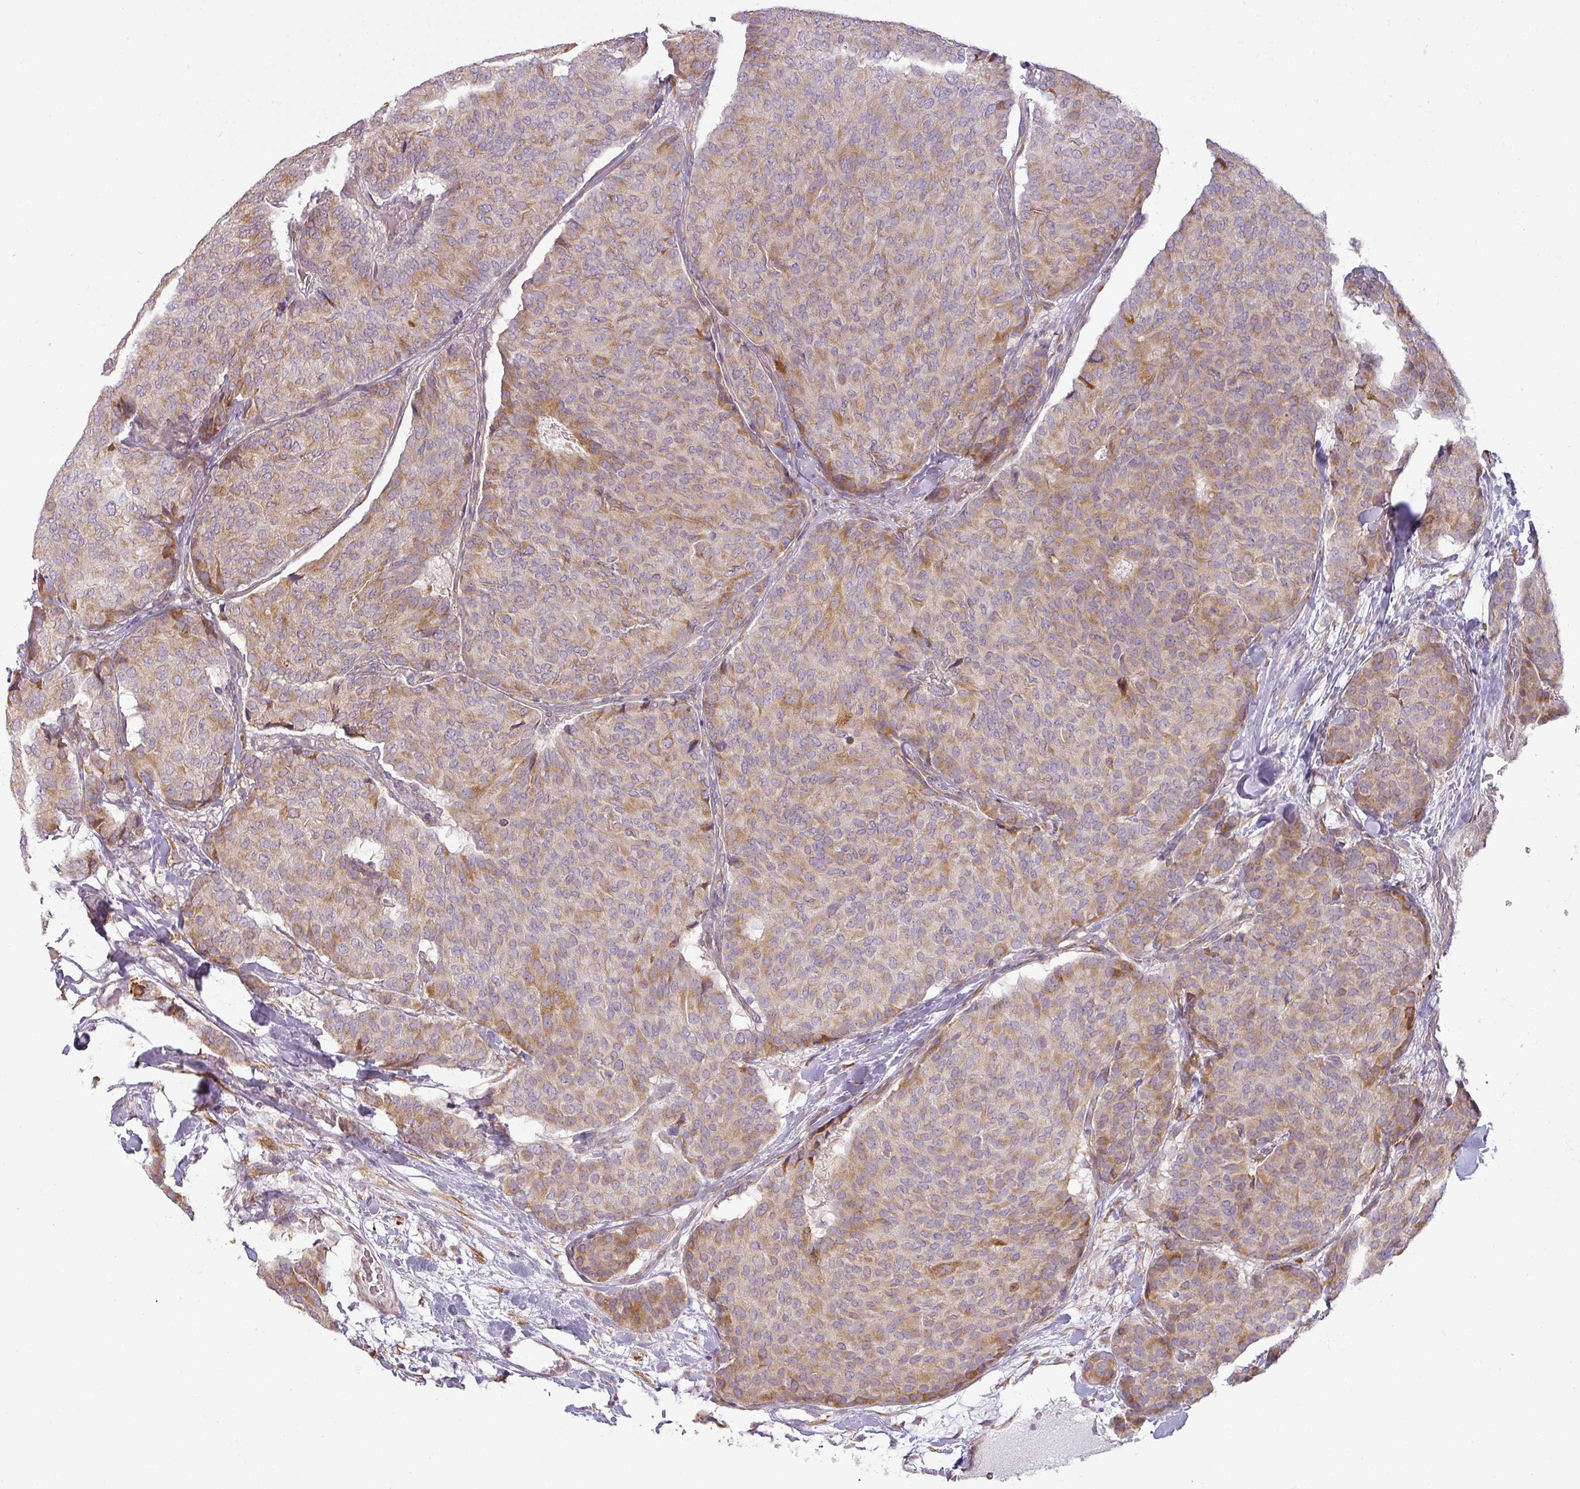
{"staining": {"intensity": "weak", "quantity": "25%-75%", "location": "cytoplasmic/membranous"}, "tissue": "breast cancer", "cell_type": "Tumor cells", "image_type": "cancer", "snomed": [{"axis": "morphology", "description": "Duct carcinoma"}, {"axis": "topography", "description": "Breast"}], "caption": "This is a histology image of immunohistochemistry staining of breast cancer (infiltrating ductal carcinoma), which shows weak positivity in the cytoplasmic/membranous of tumor cells.", "gene": "CCDC144A", "patient": {"sex": "female", "age": 75}}